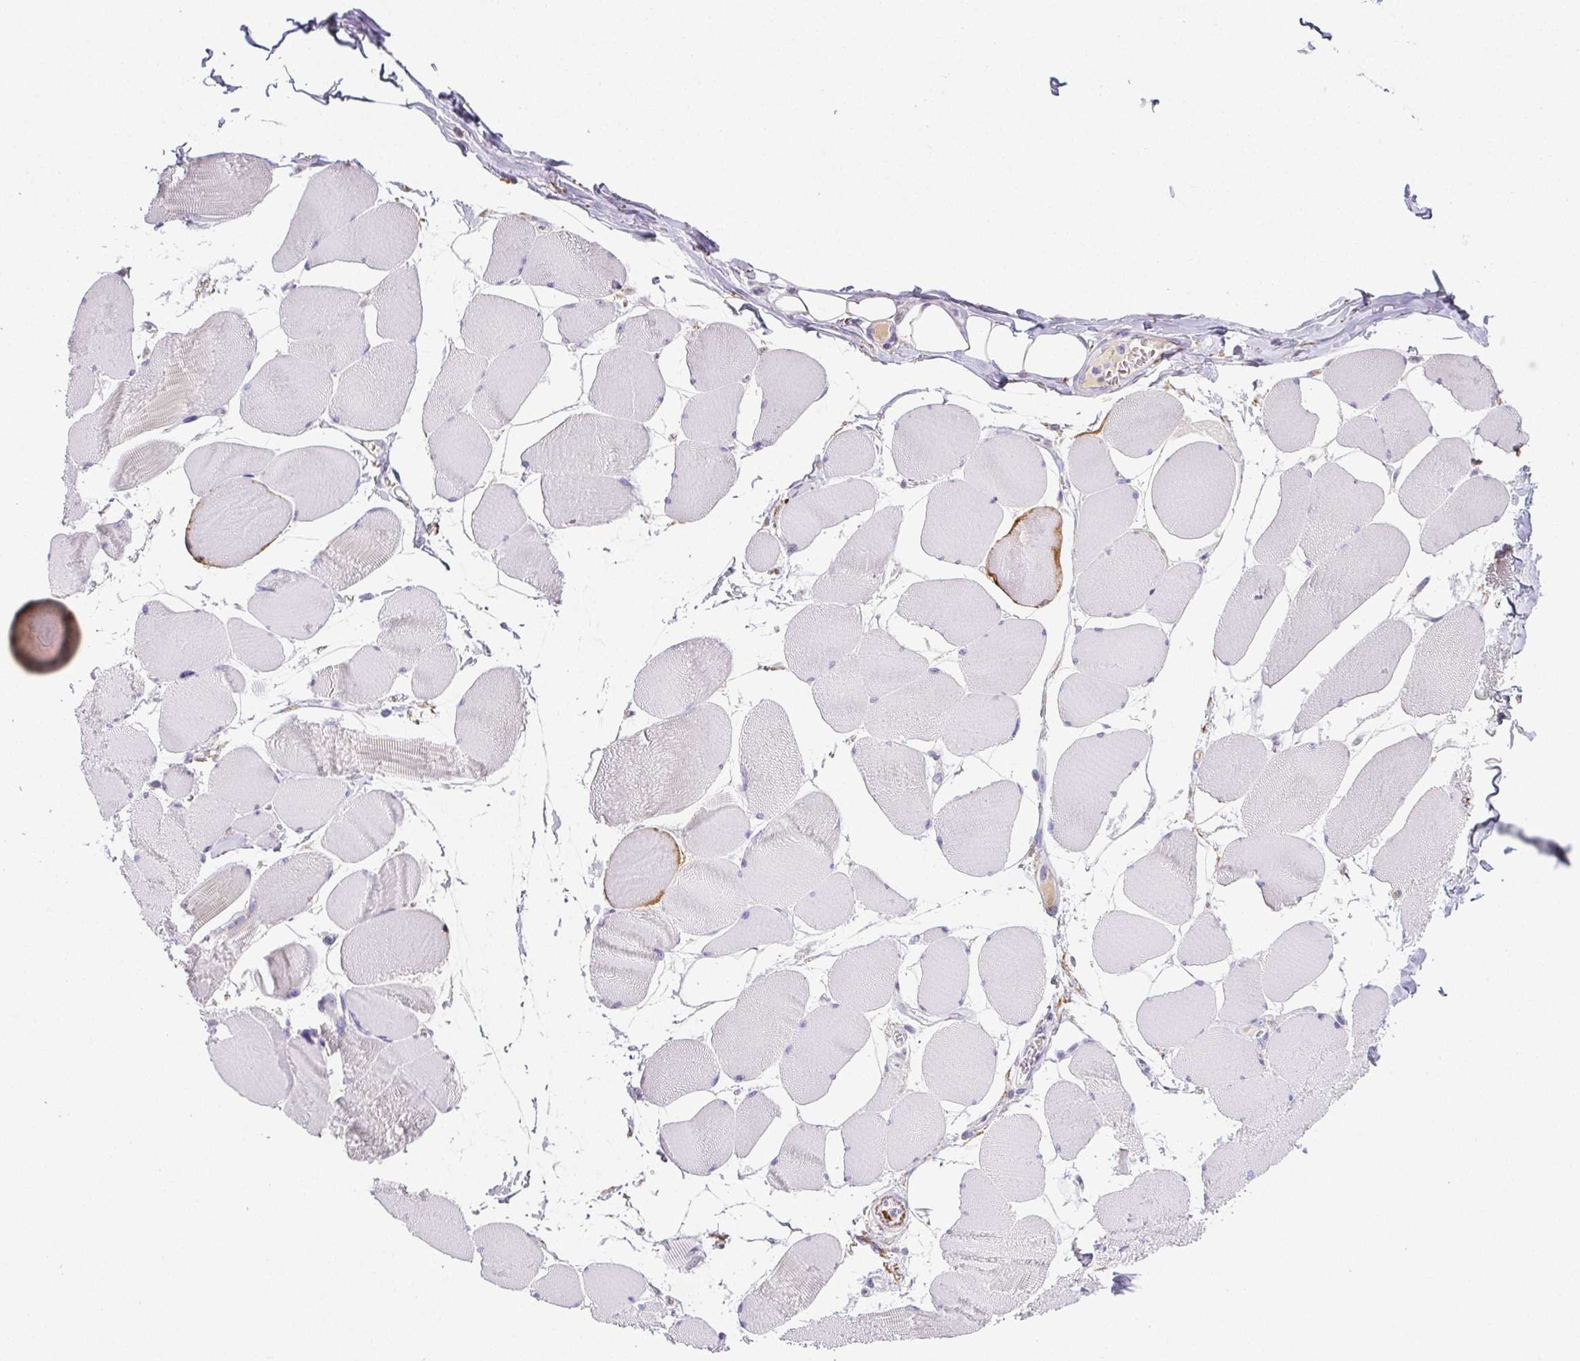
{"staining": {"intensity": "negative", "quantity": "none", "location": "none"}, "tissue": "skeletal muscle", "cell_type": "Myocytes", "image_type": "normal", "snomed": [{"axis": "morphology", "description": "Normal tissue, NOS"}, {"axis": "topography", "description": "Skeletal muscle"}], "caption": "The immunohistochemistry photomicrograph has no significant positivity in myocytes of skeletal muscle.", "gene": "VTN", "patient": {"sex": "female", "age": 75}}